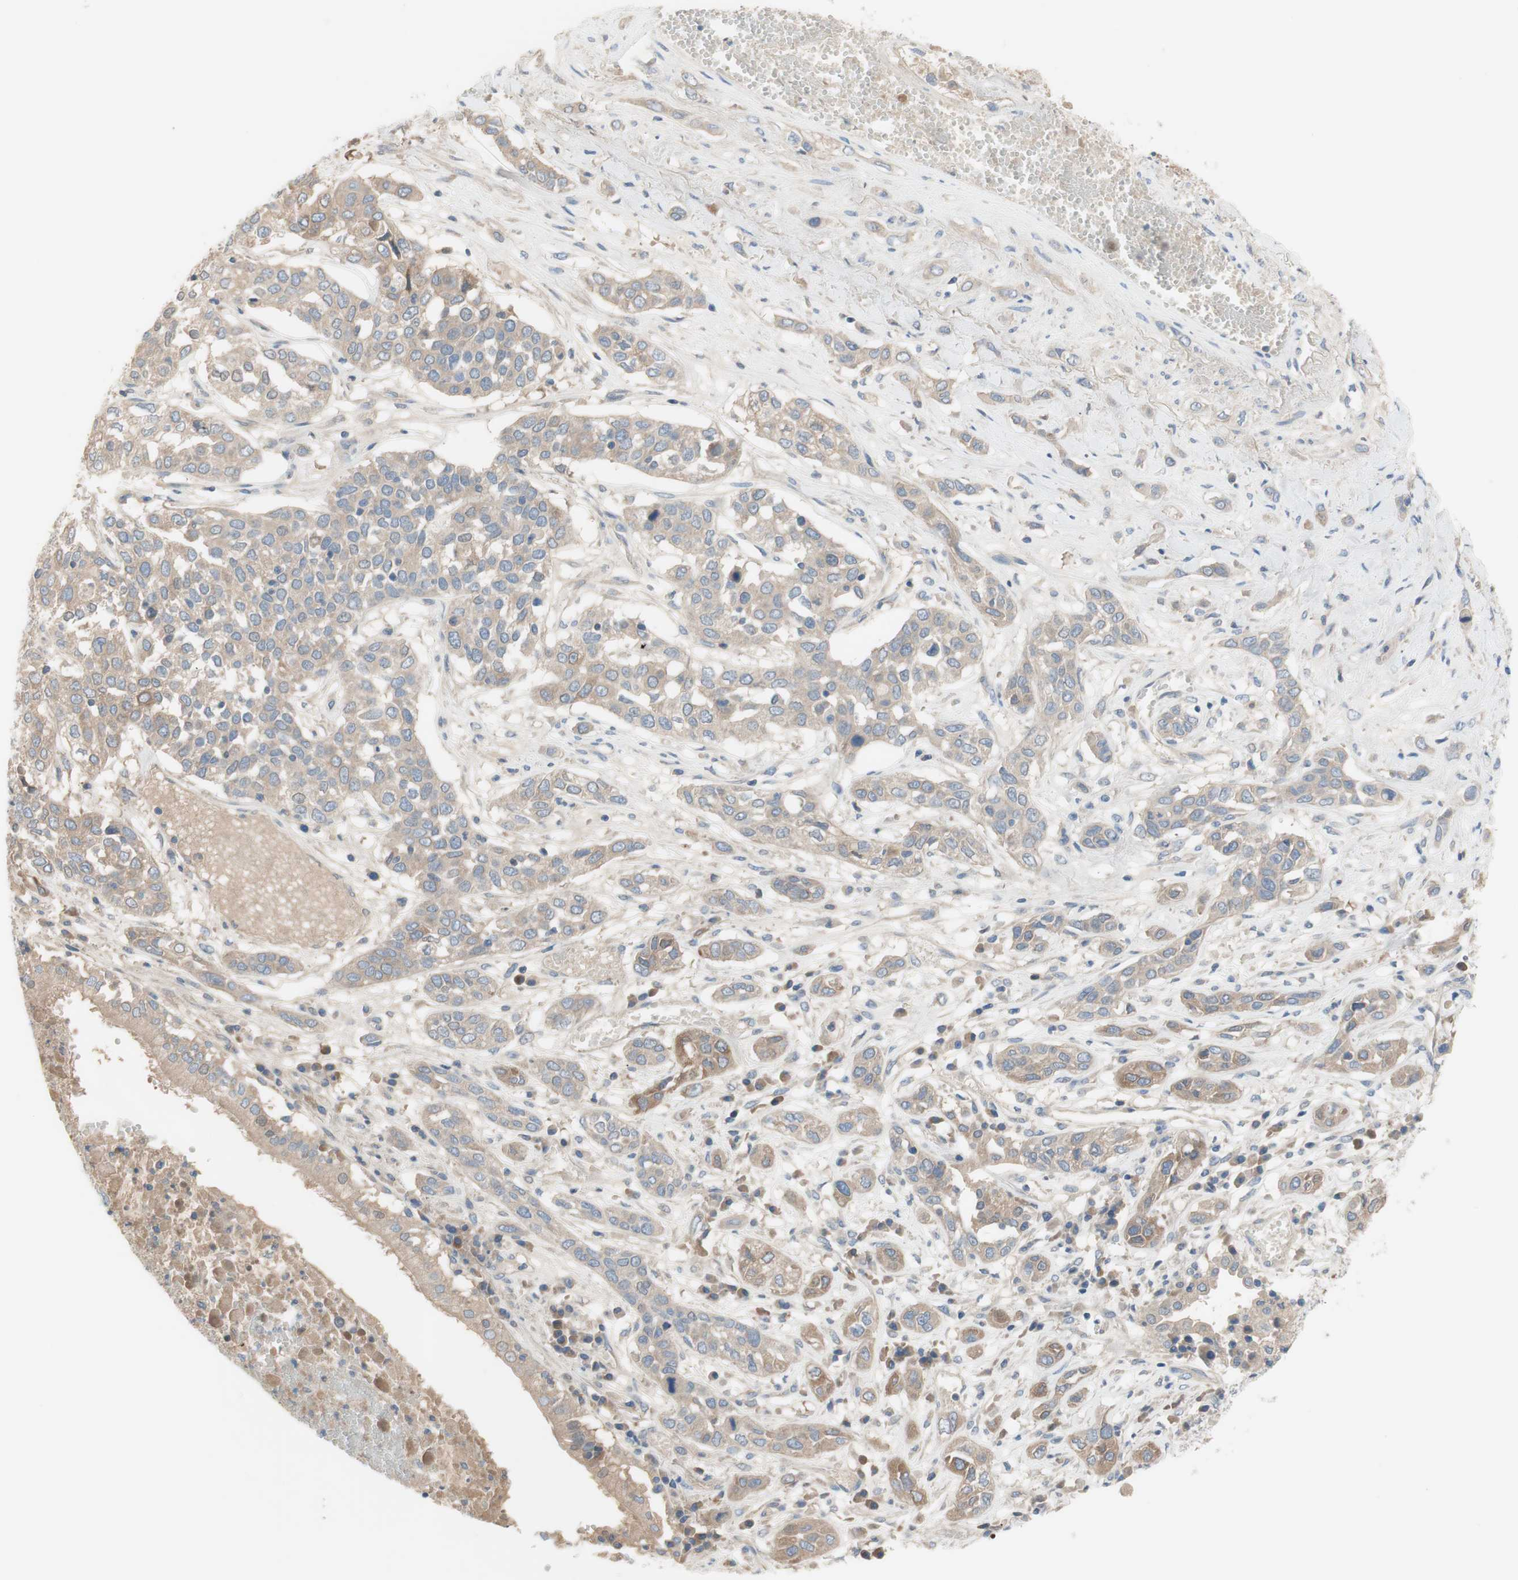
{"staining": {"intensity": "weak", "quantity": ">75%", "location": "cytoplasmic/membranous"}, "tissue": "lung cancer", "cell_type": "Tumor cells", "image_type": "cancer", "snomed": [{"axis": "morphology", "description": "Squamous cell carcinoma, NOS"}, {"axis": "topography", "description": "Lung"}], "caption": "There is low levels of weak cytoplasmic/membranous staining in tumor cells of lung squamous cell carcinoma, as demonstrated by immunohistochemical staining (brown color).", "gene": "FDFT1", "patient": {"sex": "male", "age": 71}}